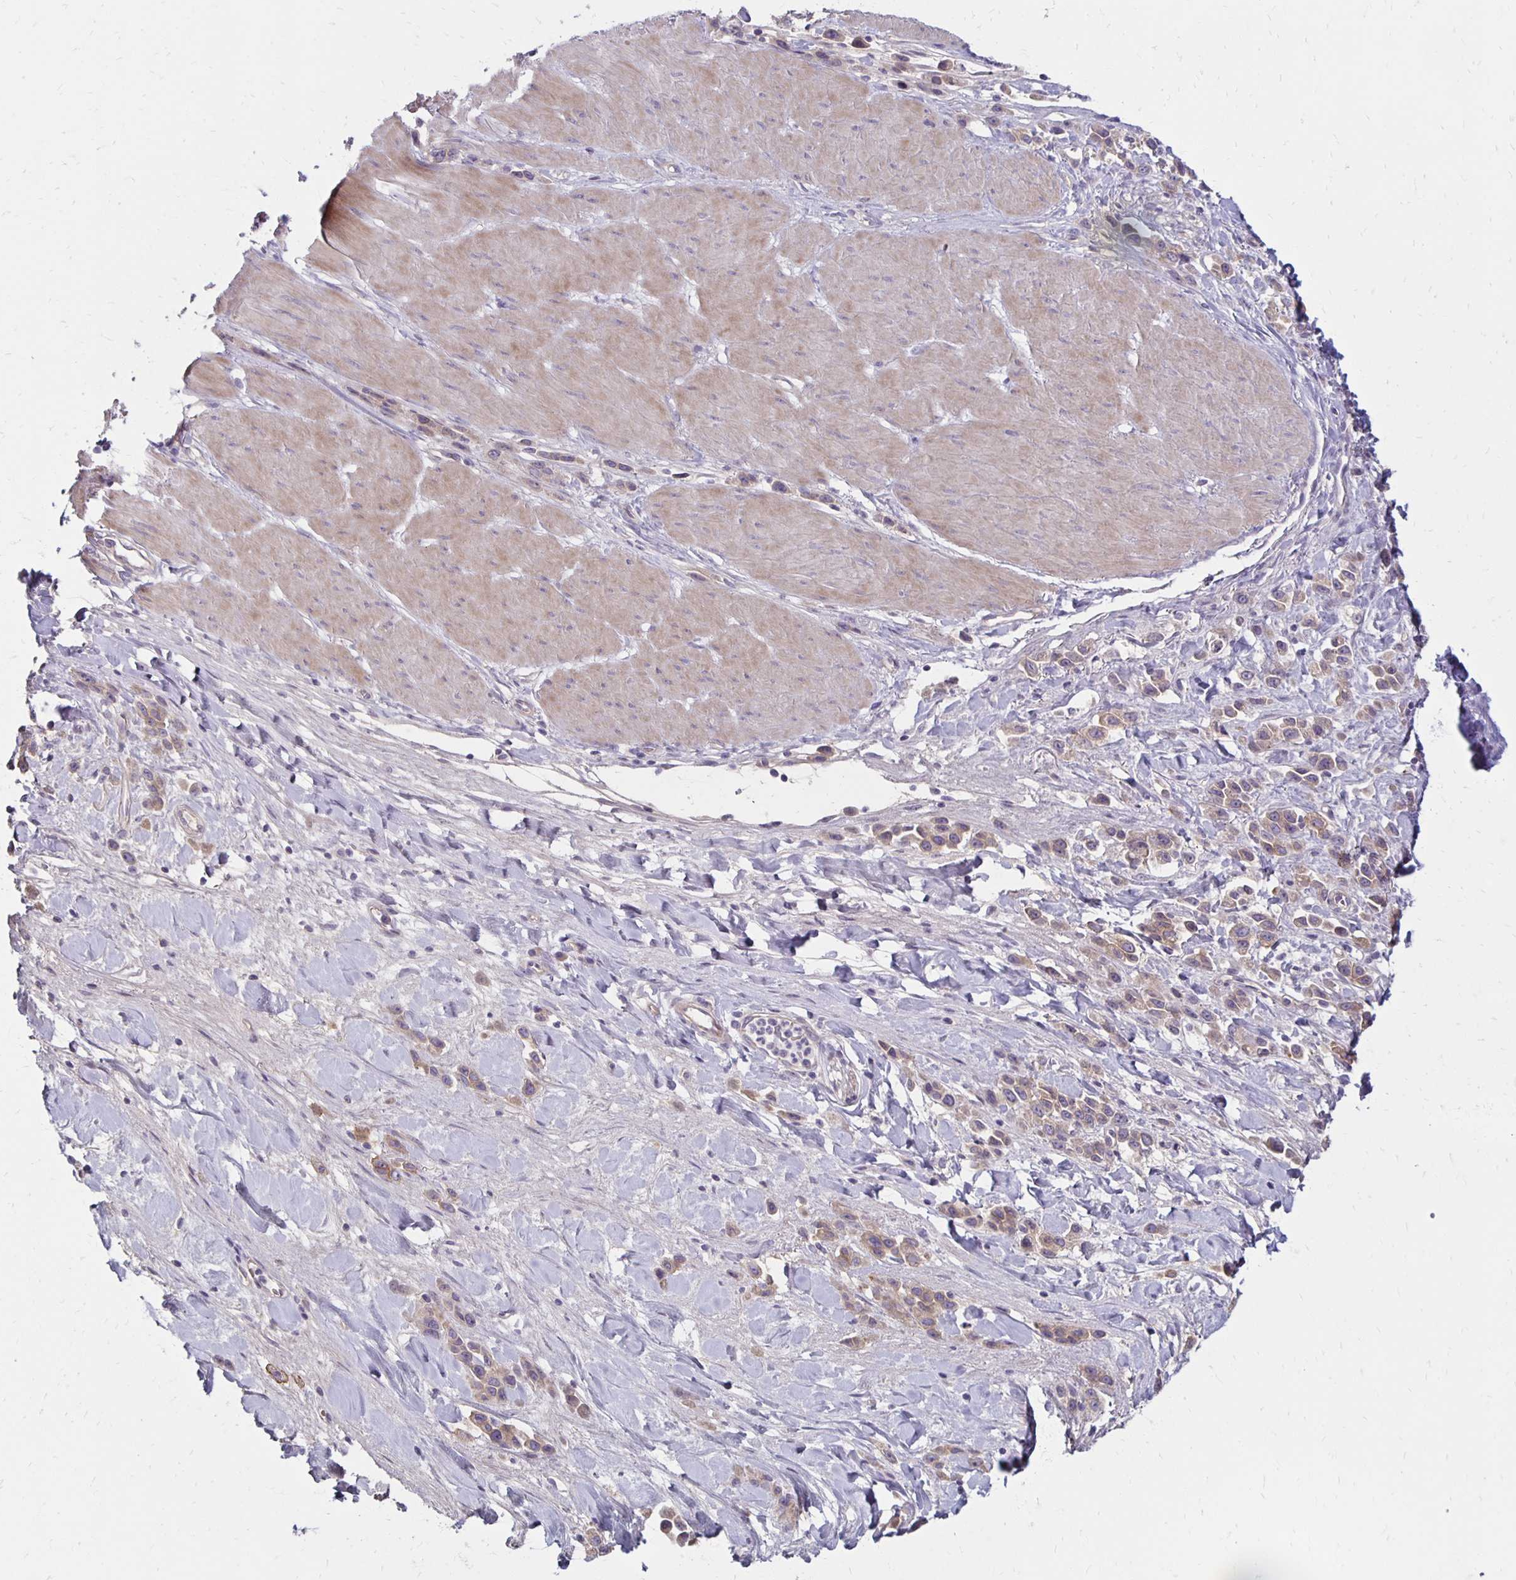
{"staining": {"intensity": "weak", "quantity": ">75%", "location": "cytoplasmic/membranous"}, "tissue": "stomach cancer", "cell_type": "Tumor cells", "image_type": "cancer", "snomed": [{"axis": "morphology", "description": "Adenocarcinoma, NOS"}, {"axis": "topography", "description": "Stomach"}], "caption": "Protein staining of stomach cancer (adenocarcinoma) tissue displays weak cytoplasmic/membranous expression in approximately >75% of tumor cells. (DAB (3,3'-diaminobenzidine) IHC with brightfield microscopy, high magnification).", "gene": "KATNBL1", "patient": {"sex": "male", "age": 47}}